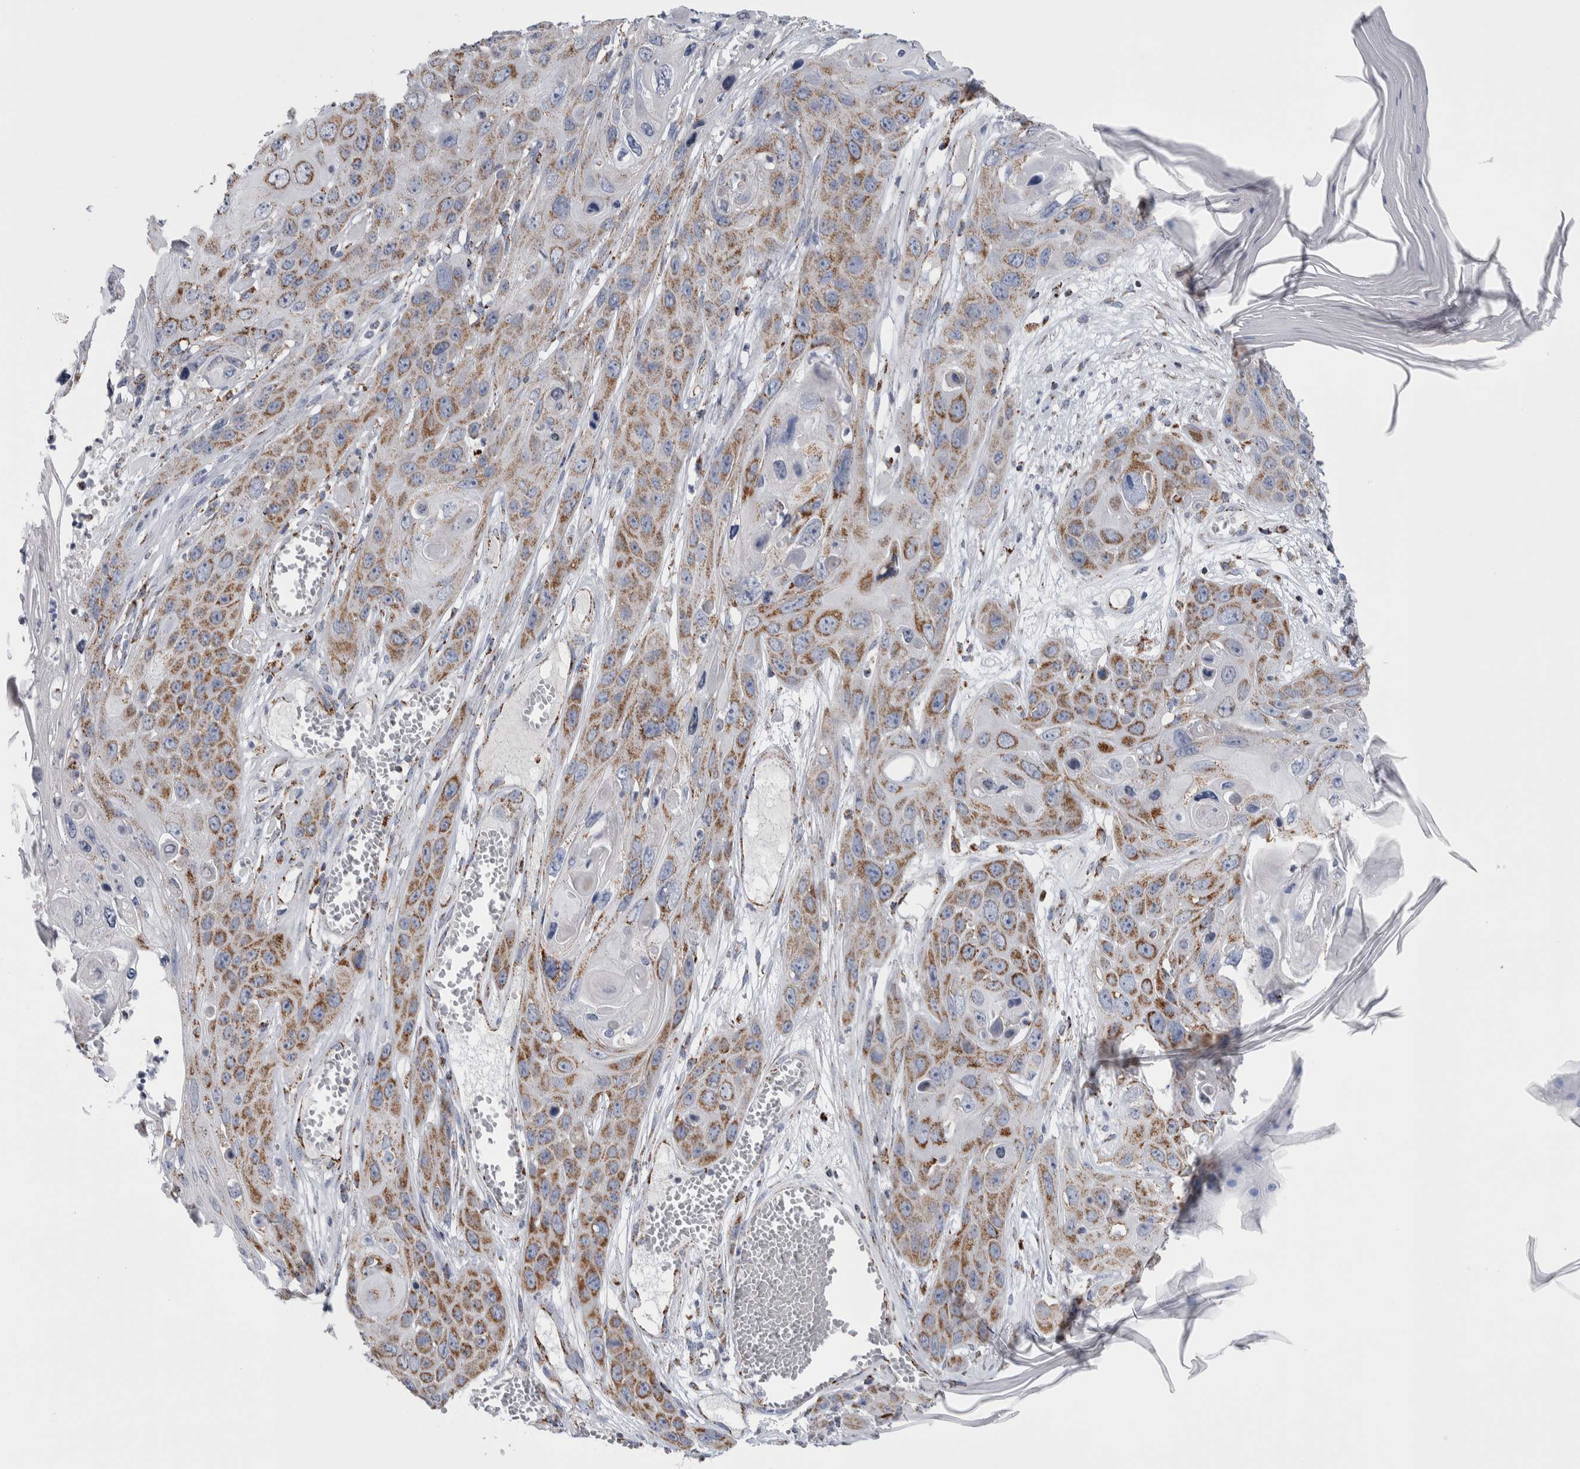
{"staining": {"intensity": "moderate", "quantity": ">75%", "location": "cytoplasmic/membranous"}, "tissue": "skin cancer", "cell_type": "Tumor cells", "image_type": "cancer", "snomed": [{"axis": "morphology", "description": "Squamous cell carcinoma, NOS"}, {"axis": "topography", "description": "Skin"}], "caption": "A micrograph of skin cancer (squamous cell carcinoma) stained for a protein exhibits moderate cytoplasmic/membranous brown staining in tumor cells. The staining is performed using DAB (3,3'-diaminobenzidine) brown chromogen to label protein expression. The nuclei are counter-stained blue using hematoxylin.", "gene": "ETFA", "patient": {"sex": "male", "age": 55}}